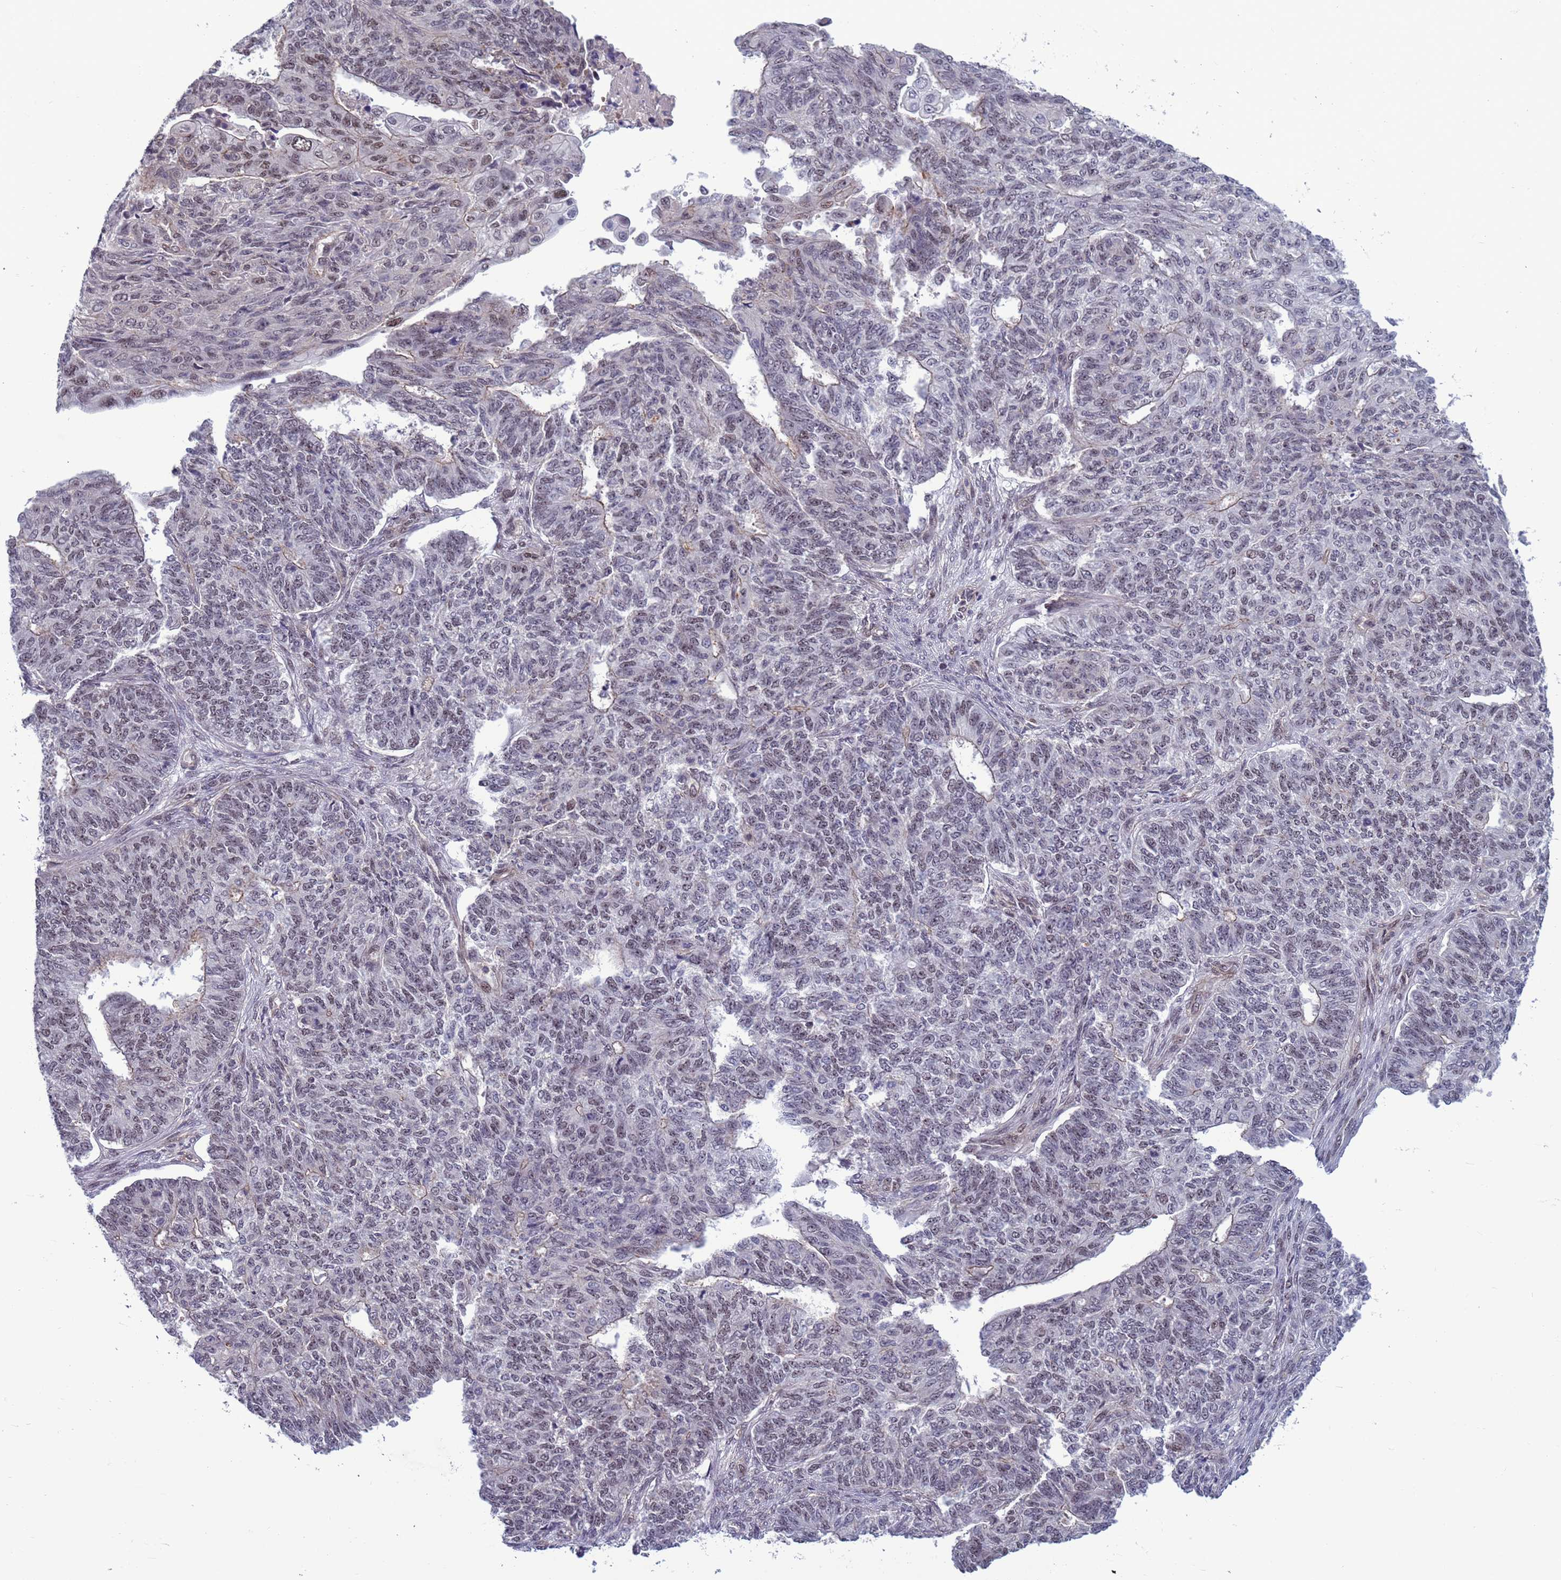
{"staining": {"intensity": "weak", "quantity": "25%-75%", "location": "nuclear"}, "tissue": "endometrial cancer", "cell_type": "Tumor cells", "image_type": "cancer", "snomed": [{"axis": "morphology", "description": "Adenocarcinoma, NOS"}, {"axis": "topography", "description": "Endometrium"}], "caption": "Adenocarcinoma (endometrial) stained with a protein marker shows weak staining in tumor cells.", "gene": "NSL1", "patient": {"sex": "female", "age": 32}}